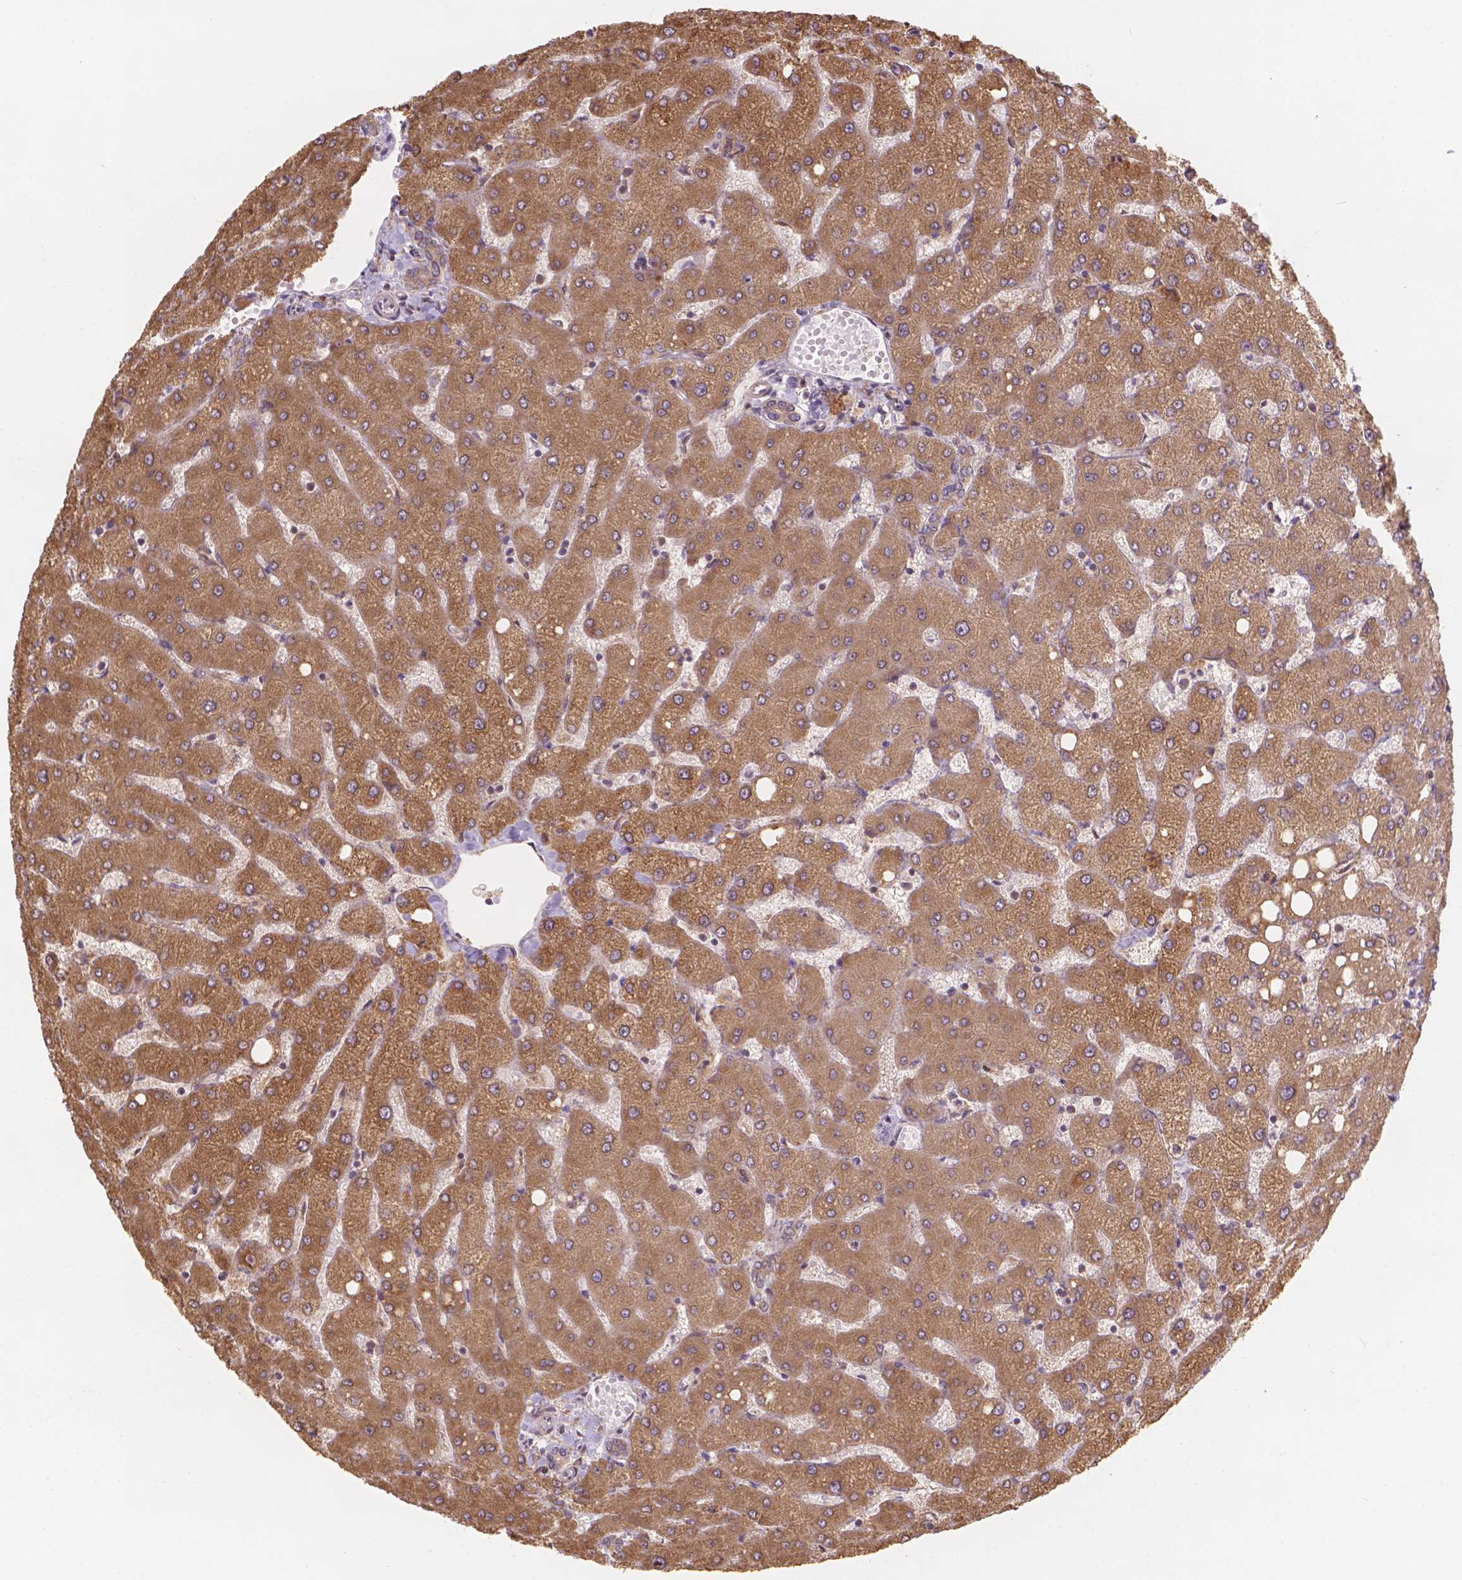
{"staining": {"intensity": "weak", "quantity": ">75%", "location": "cytoplasmic/membranous"}, "tissue": "liver", "cell_type": "Cholangiocytes", "image_type": "normal", "snomed": [{"axis": "morphology", "description": "Normal tissue, NOS"}, {"axis": "topography", "description": "Liver"}], "caption": "Weak cytoplasmic/membranous staining for a protein is identified in about >75% of cholangiocytes of normal liver using immunohistochemistry.", "gene": "TAB2", "patient": {"sex": "female", "age": 54}}